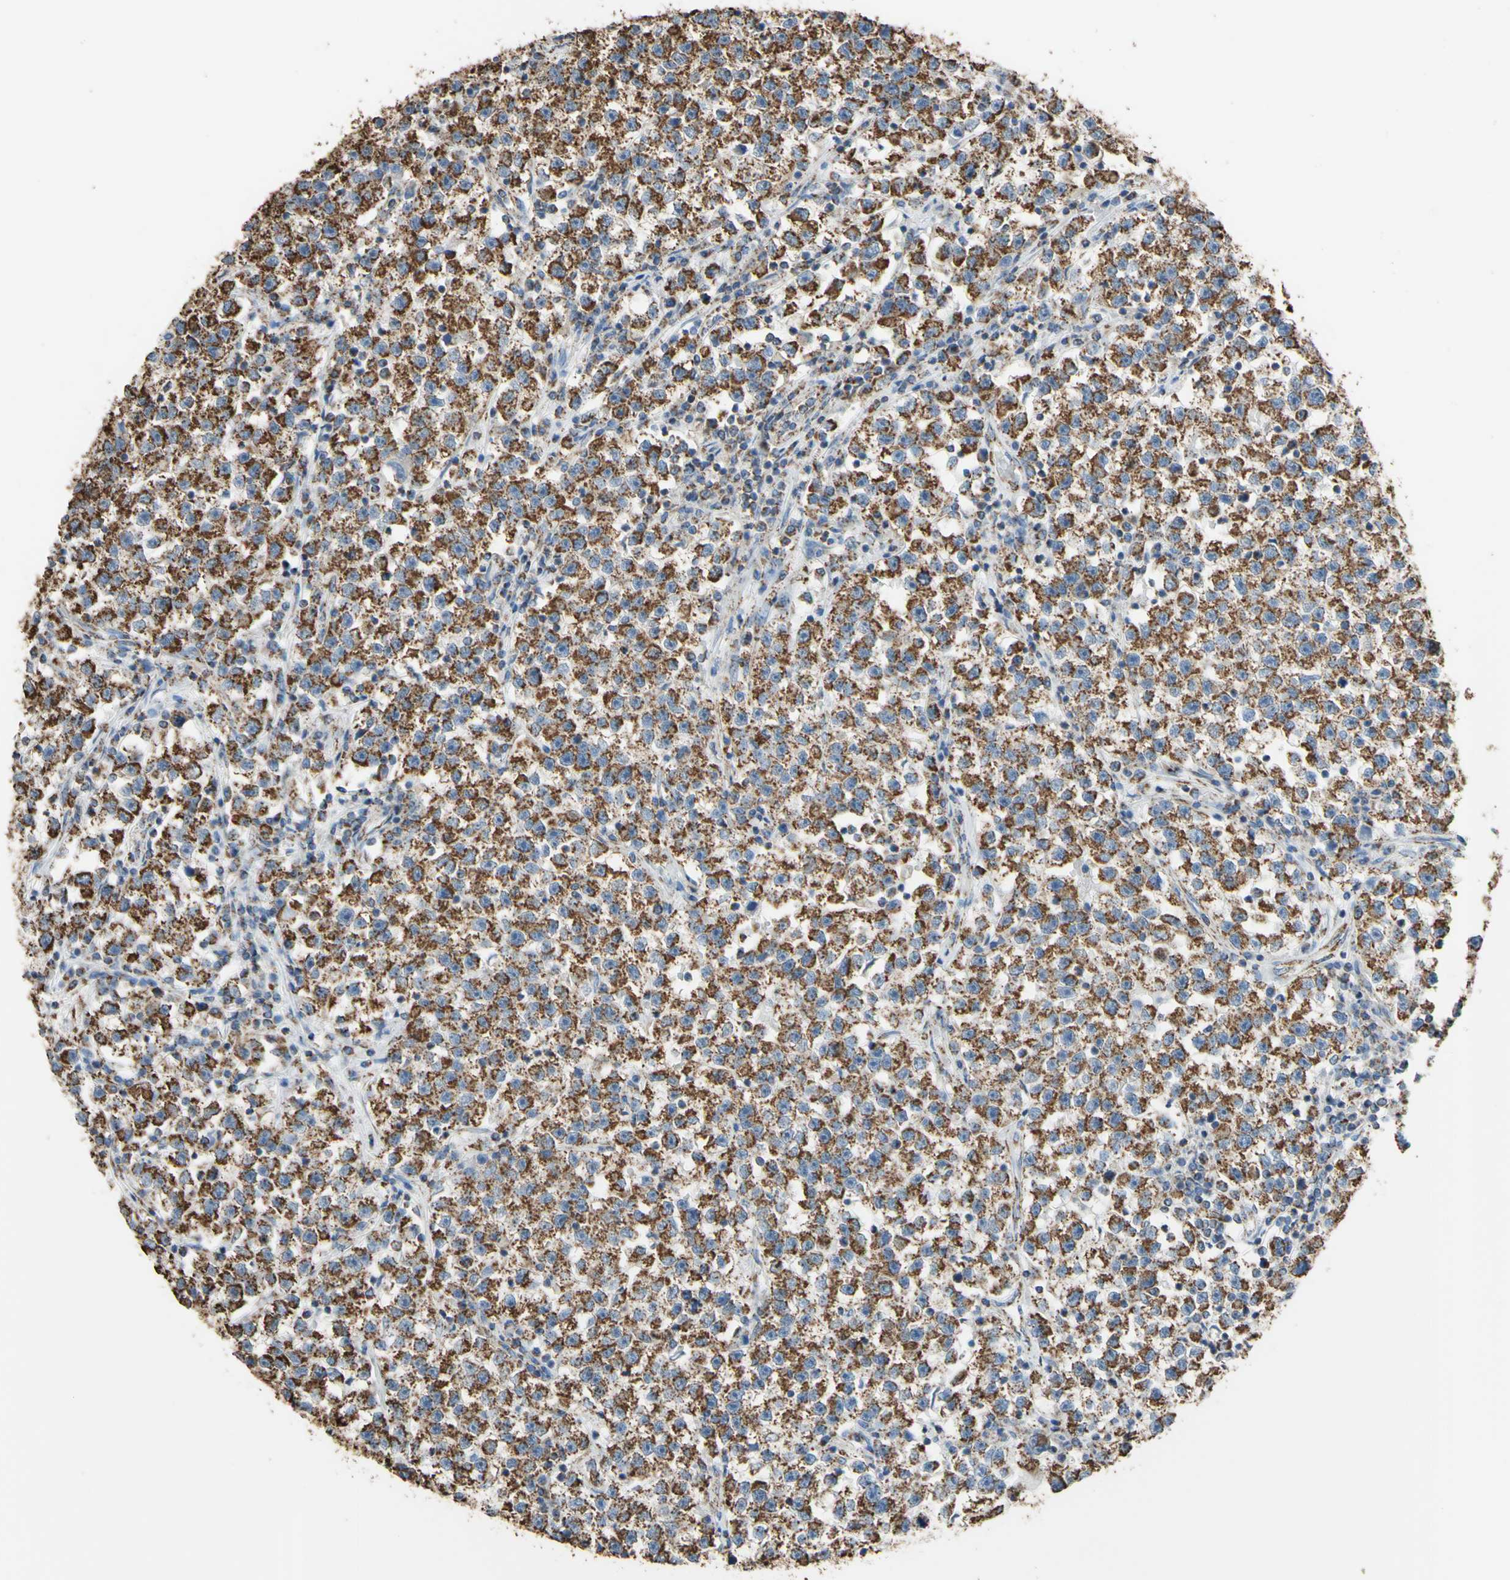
{"staining": {"intensity": "moderate", "quantity": ">75%", "location": "cytoplasmic/membranous"}, "tissue": "testis cancer", "cell_type": "Tumor cells", "image_type": "cancer", "snomed": [{"axis": "morphology", "description": "Seminoma, NOS"}, {"axis": "topography", "description": "Testis"}], "caption": "Moderate cytoplasmic/membranous expression is identified in about >75% of tumor cells in testis cancer (seminoma).", "gene": "CMKLR2", "patient": {"sex": "male", "age": 22}}